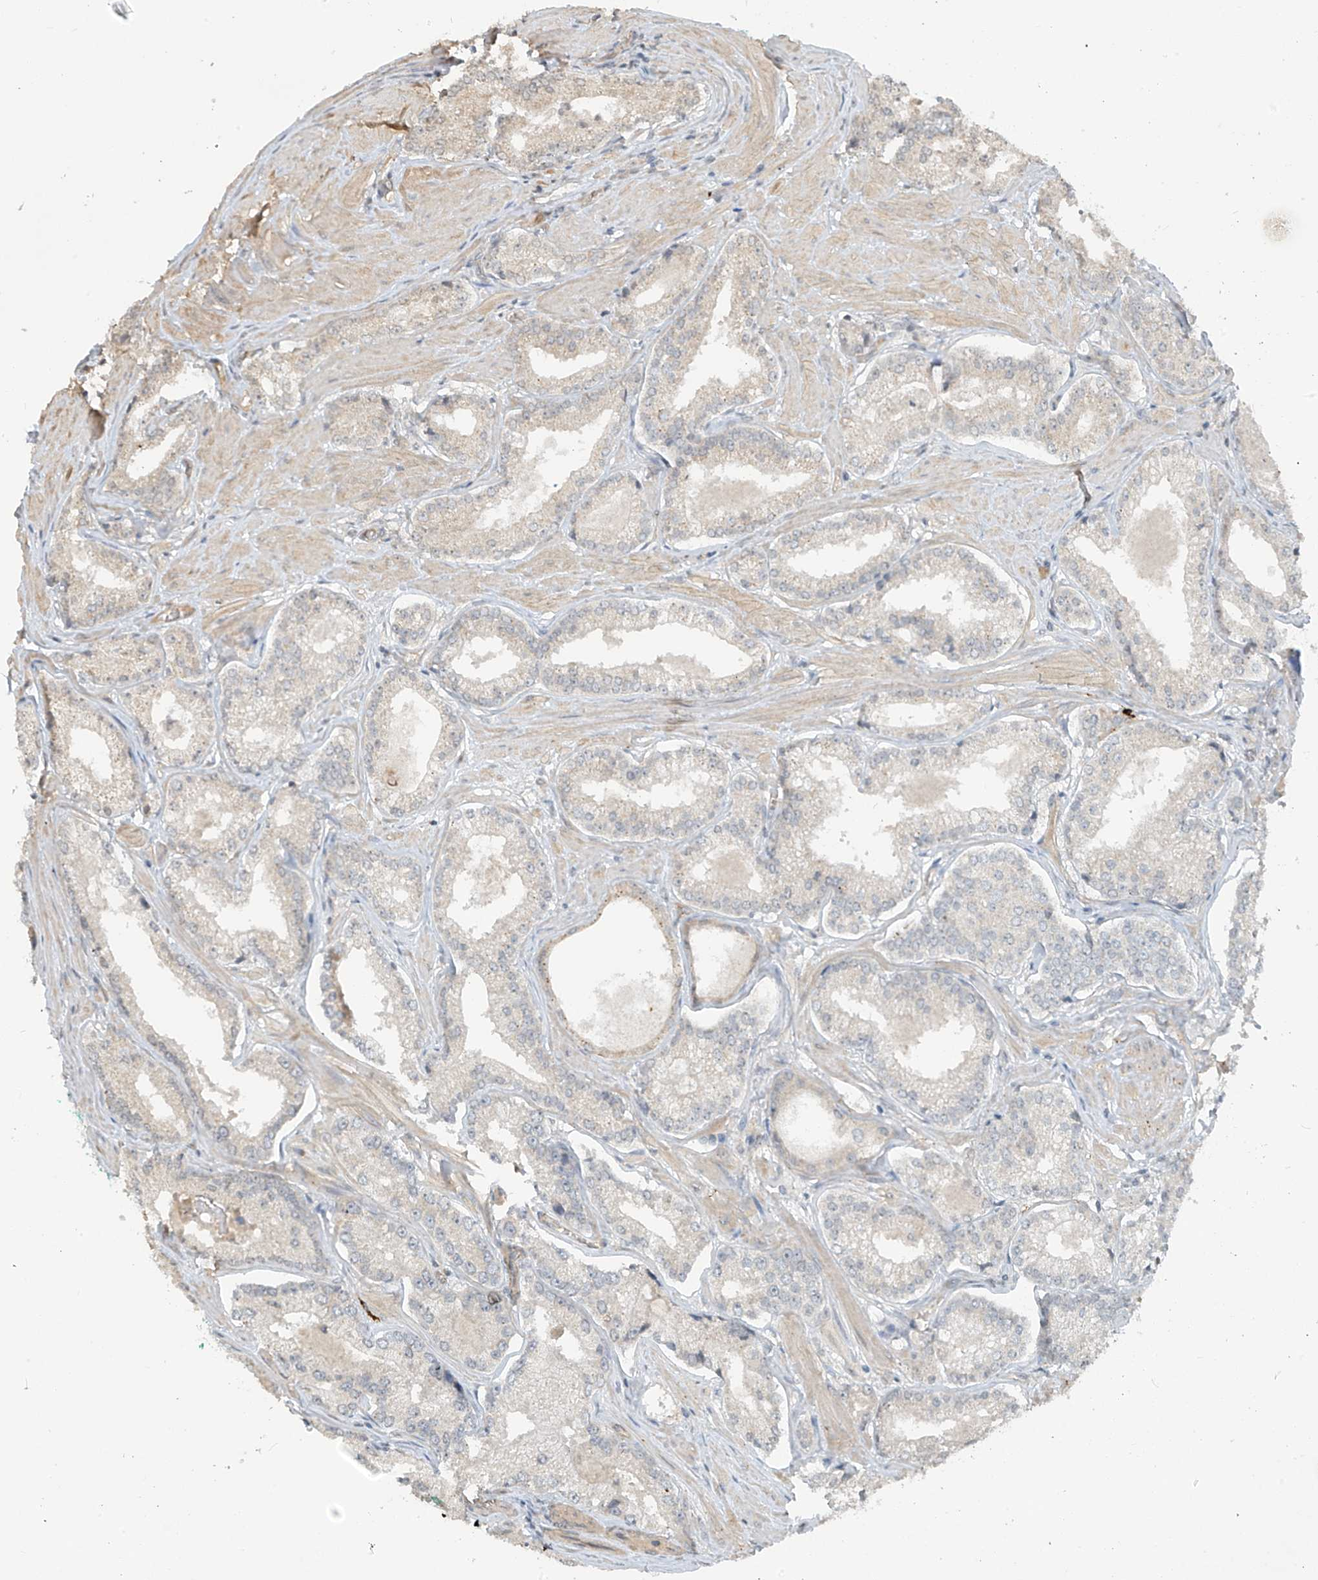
{"staining": {"intensity": "weak", "quantity": "<25%", "location": "cytoplasmic/membranous"}, "tissue": "prostate cancer", "cell_type": "Tumor cells", "image_type": "cancer", "snomed": [{"axis": "morphology", "description": "Adenocarcinoma, Low grade"}, {"axis": "topography", "description": "Prostate"}], "caption": "This is a image of immunohistochemistry staining of prostate cancer (adenocarcinoma (low-grade)), which shows no positivity in tumor cells.", "gene": "DGKQ", "patient": {"sex": "male", "age": 54}}